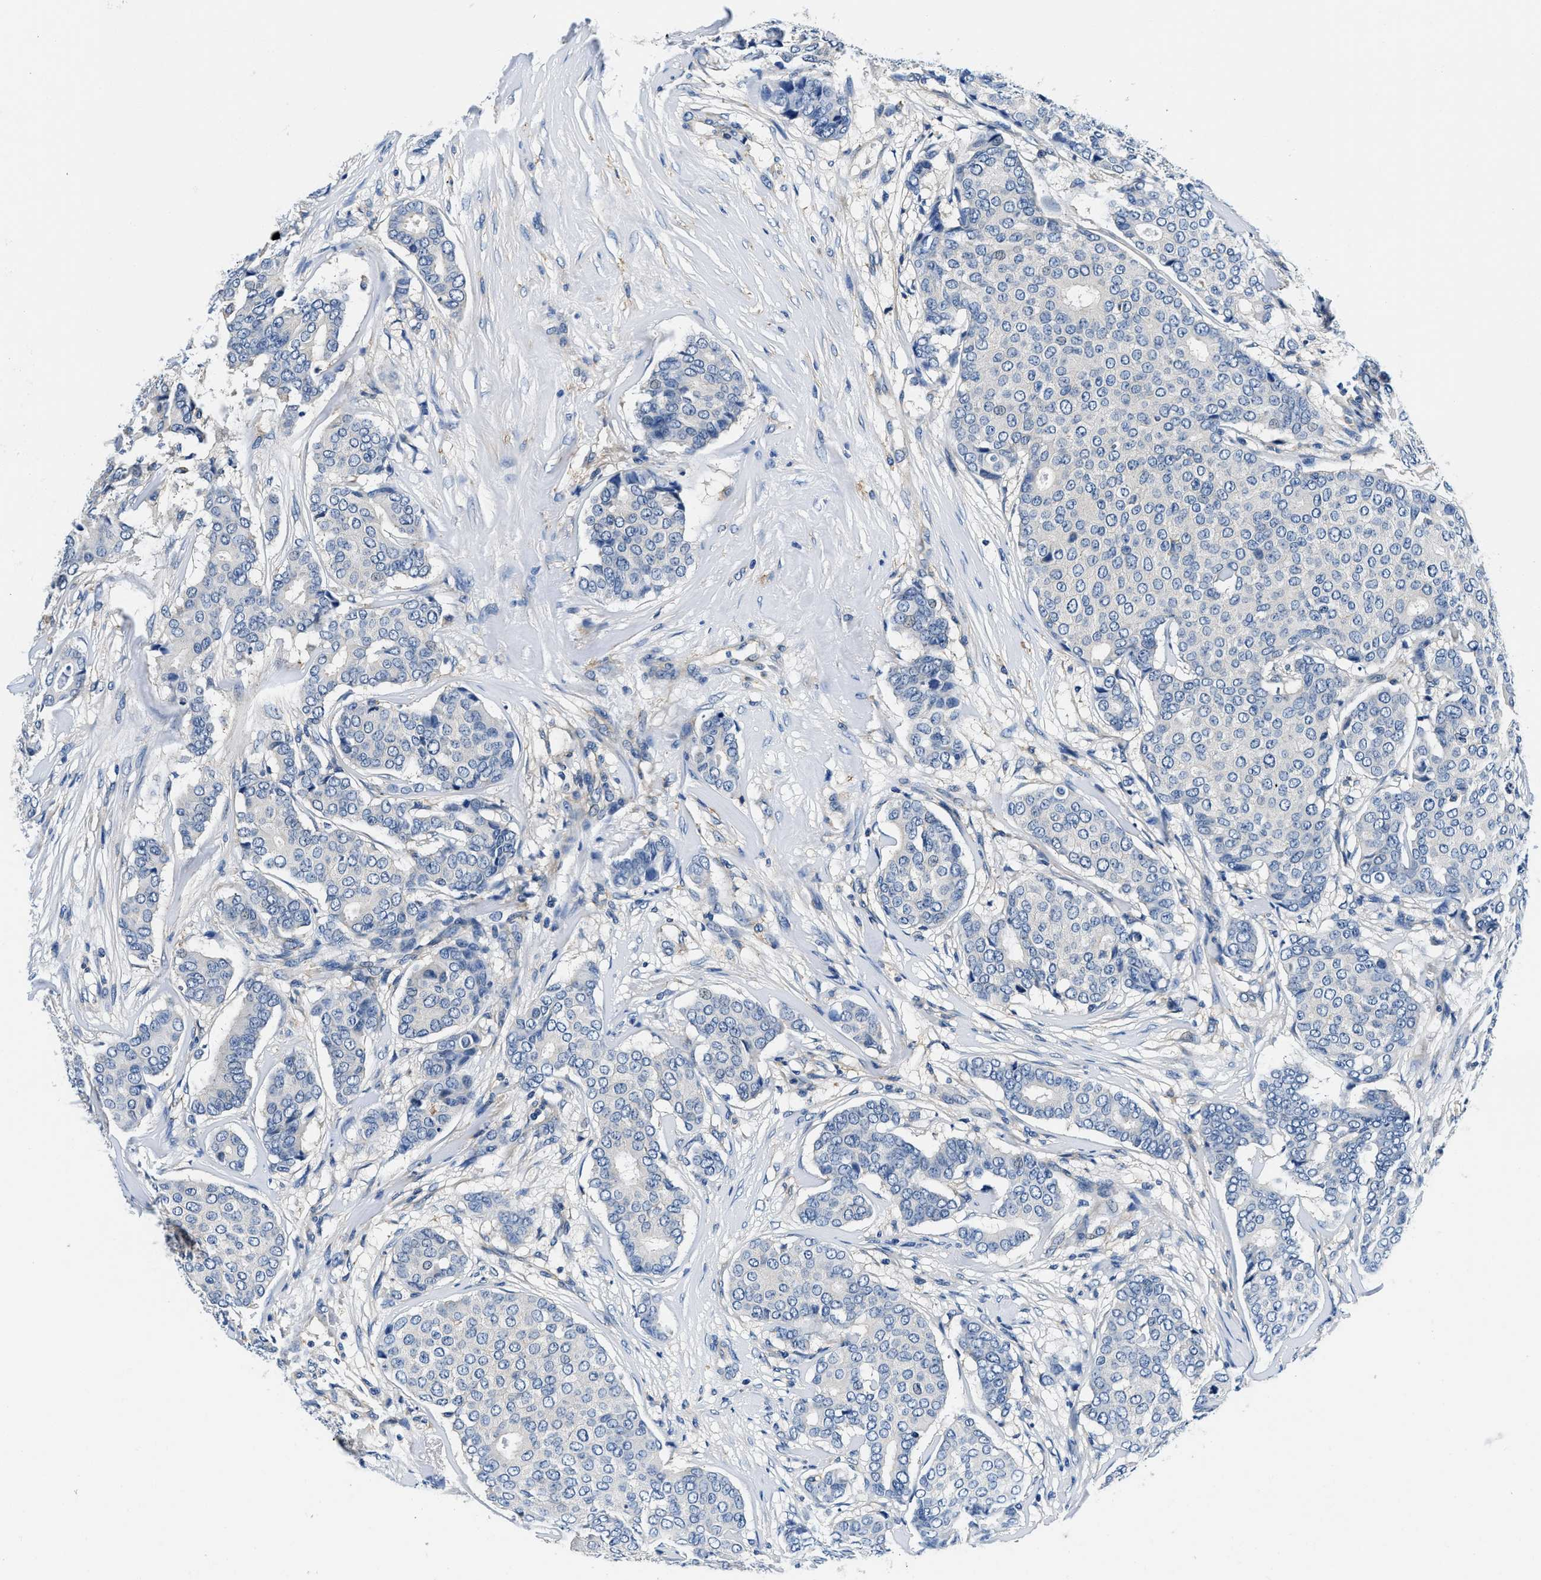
{"staining": {"intensity": "negative", "quantity": "none", "location": "none"}, "tissue": "breast cancer", "cell_type": "Tumor cells", "image_type": "cancer", "snomed": [{"axis": "morphology", "description": "Duct carcinoma"}, {"axis": "topography", "description": "Breast"}], "caption": "The histopathology image shows no significant positivity in tumor cells of breast invasive ductal carcinoma.", "gene": "ZFAND3", "patient": {"sex": "female", "age": 75}}